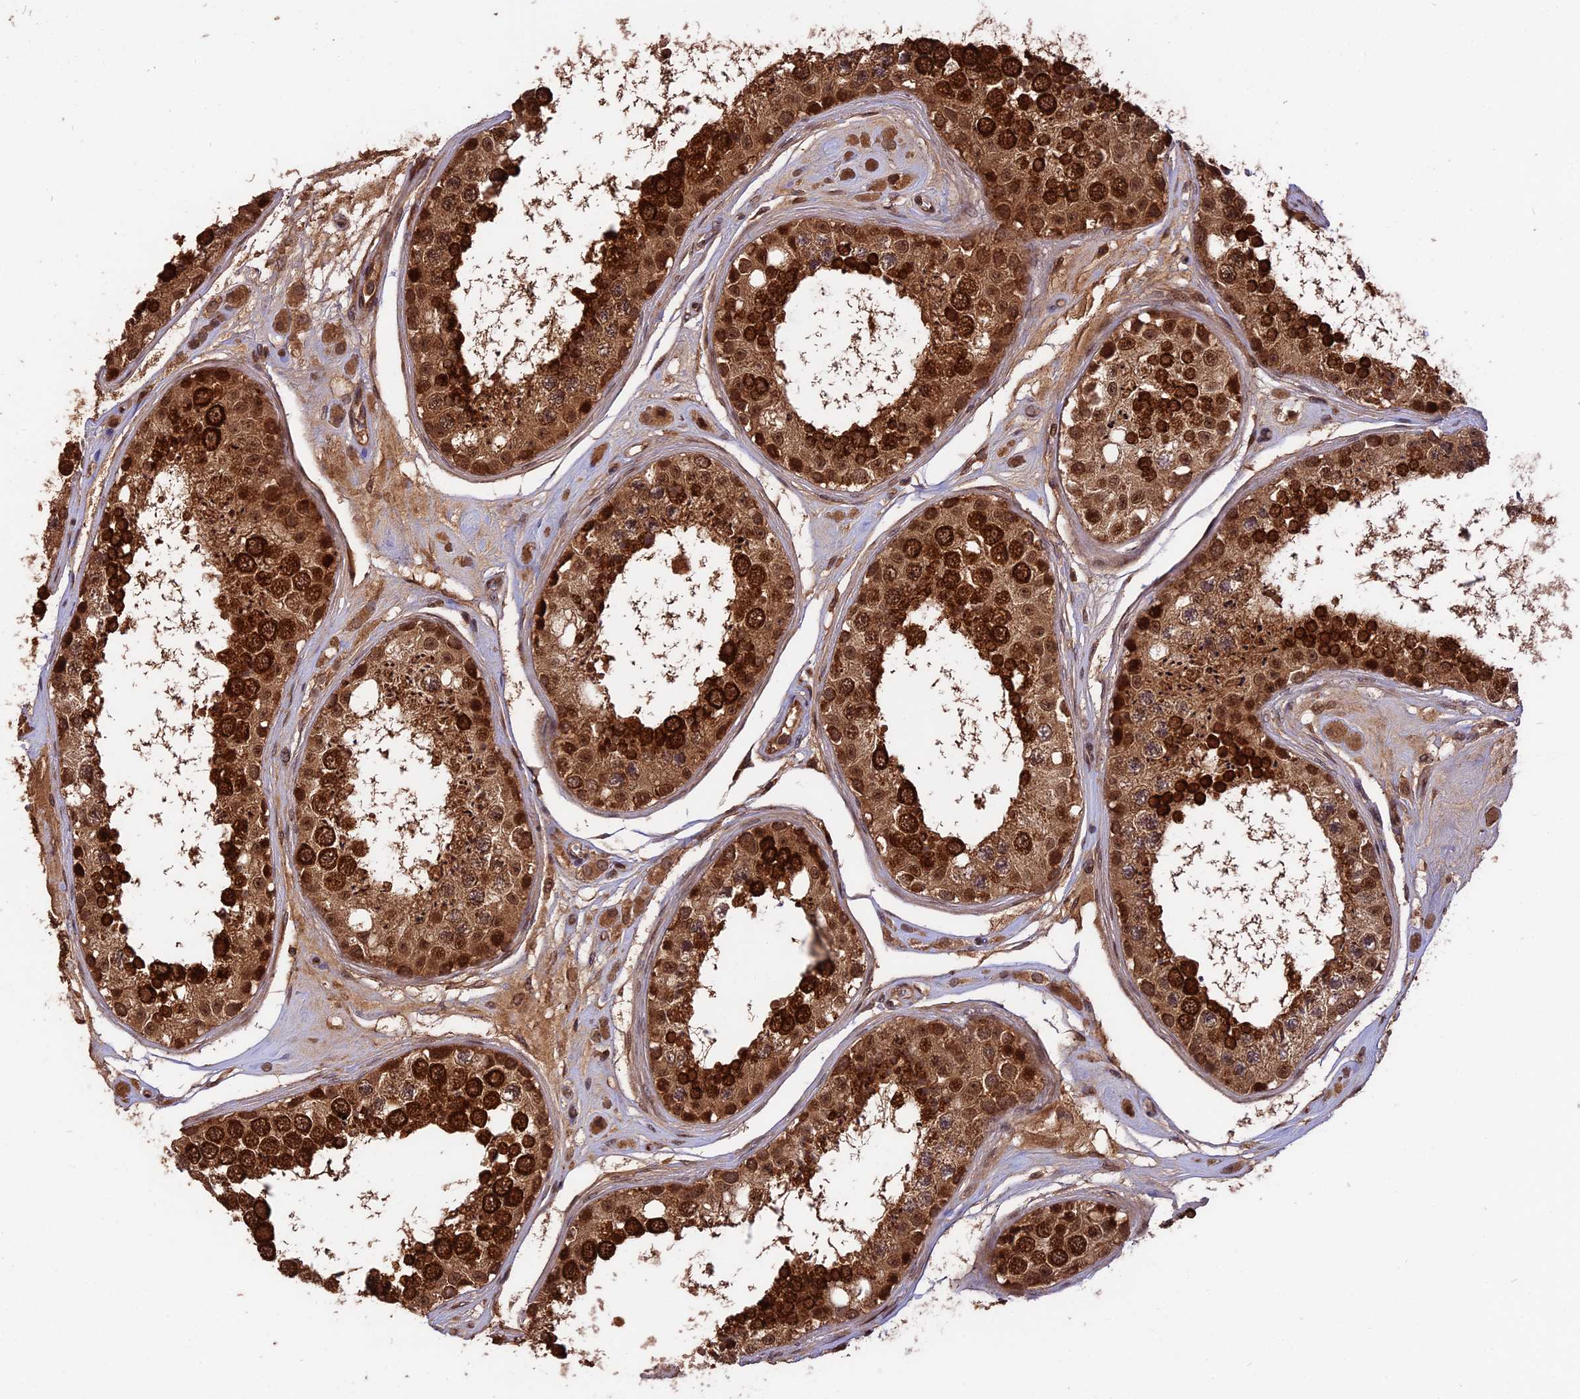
{"staining": {"intensity": "strong", "quantity": ">75%", "location": "cytoplasmic/membranous,nuclear"}, "tissue": "testis", "cell_type": "Cells in seminiferous ducts", "image_type": "normal", "snomed": [{"axis": "morphology", "description": "Normal tissue, NOS"}, {"axis": "topography", "description": "Testis"}], "caption": "Testis stained for a protein (brown) demonstrates strong cytoplasmic/membranous,nuclear positive expression in about >75% of cells in seminiferous ducts.", "gene": "ESCO1", "patient": {"sex": "male", "age": 25}}